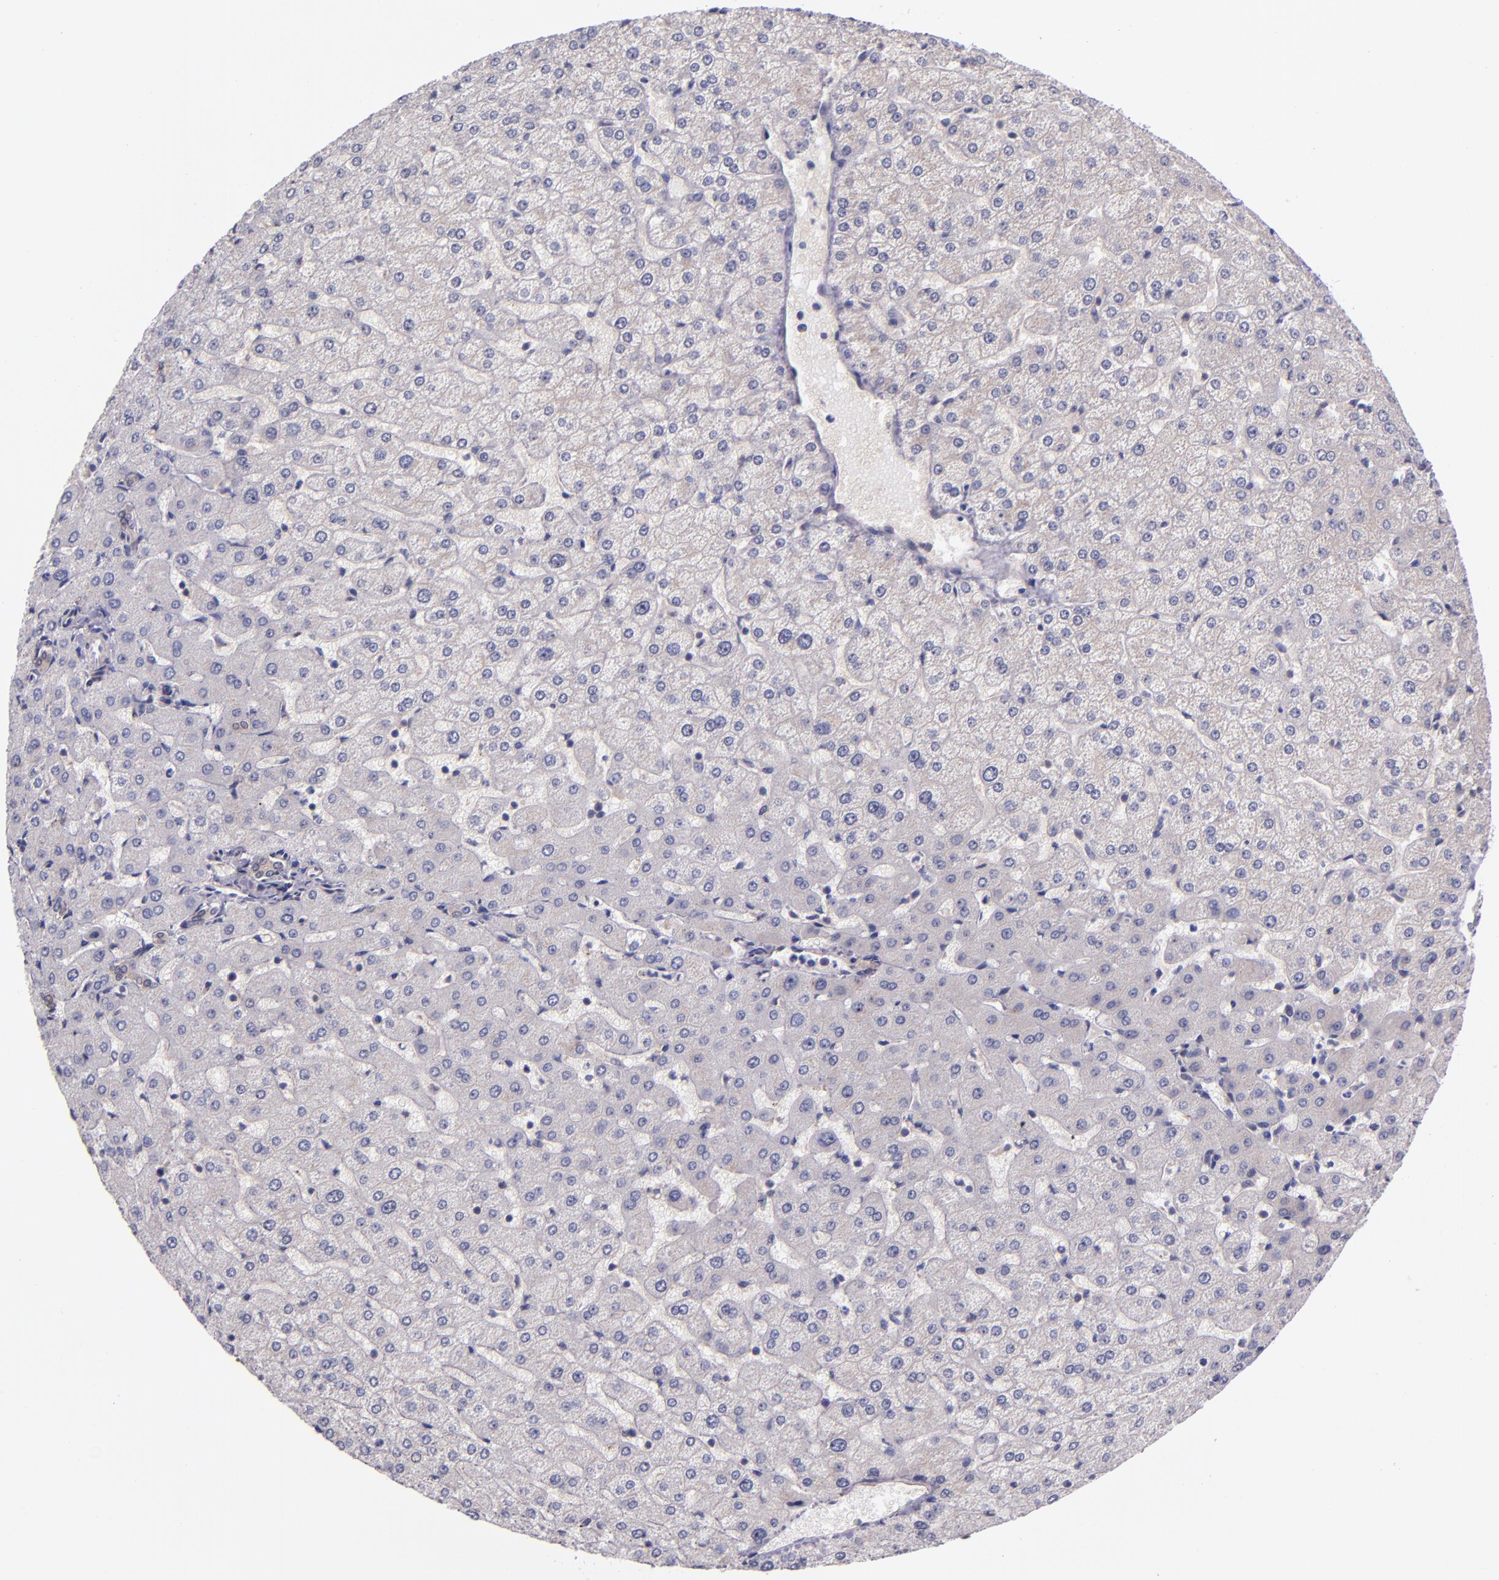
{"staining": {"intensity": "negative", "quantity": "none", "location": "none"}, "tissue": "liver", "cell_type": "Cholangiocytes", "image_type": "normal", "snomed": [{"axis": "morphology", "description": "Normal tissue, NOS"}, {"axis": "morphology", "description": "Fibrosis, NOS"}, {"axis": "topography", "description": "Liver"}], "caption": "The immunohistochemistry micrograph has no significant positivity in cholangiocytes of liver.", "gene": "SHC1", "patient": {"sex": "female", "age": 29}}